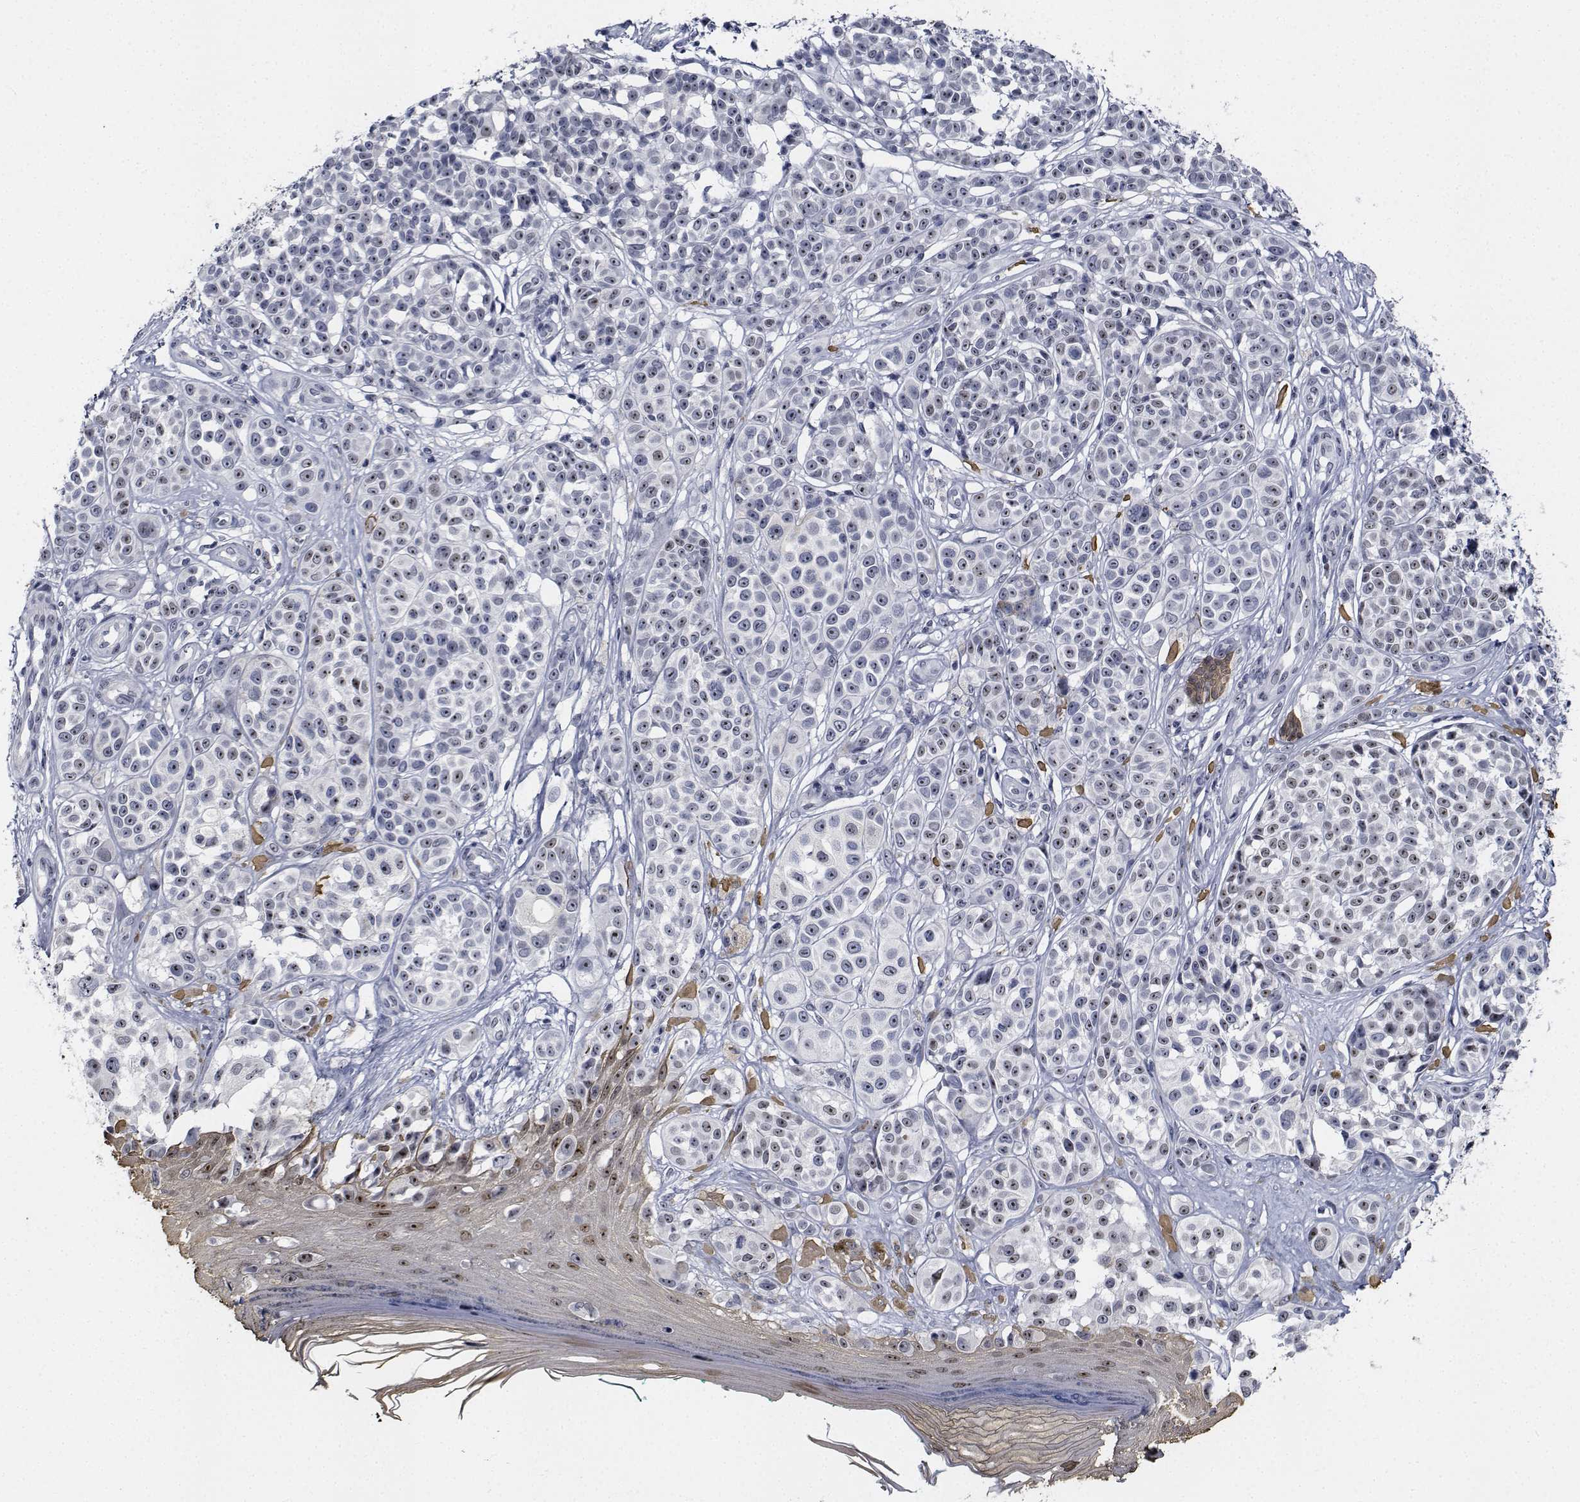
{"staining": {"intensity": "weak", "quantity": "<25%", "location": "nuclear"}, "tissue": "melanoma", "cell_type": "Tumor cells", "image_type": "cancer", "snomed": [{"axis": "morphology", "description": "Malignant melanoma, NOS"}, {"axis": "topography", "description": "Skin"}], "caption": "DAB (3,3'-diaminobenzidine) immunohistochemical staining of malignant melanoma demonstrates no significant staining in tumor cells.", "gene": "NVL", "patient": {"sex": "female", "age": 90}}